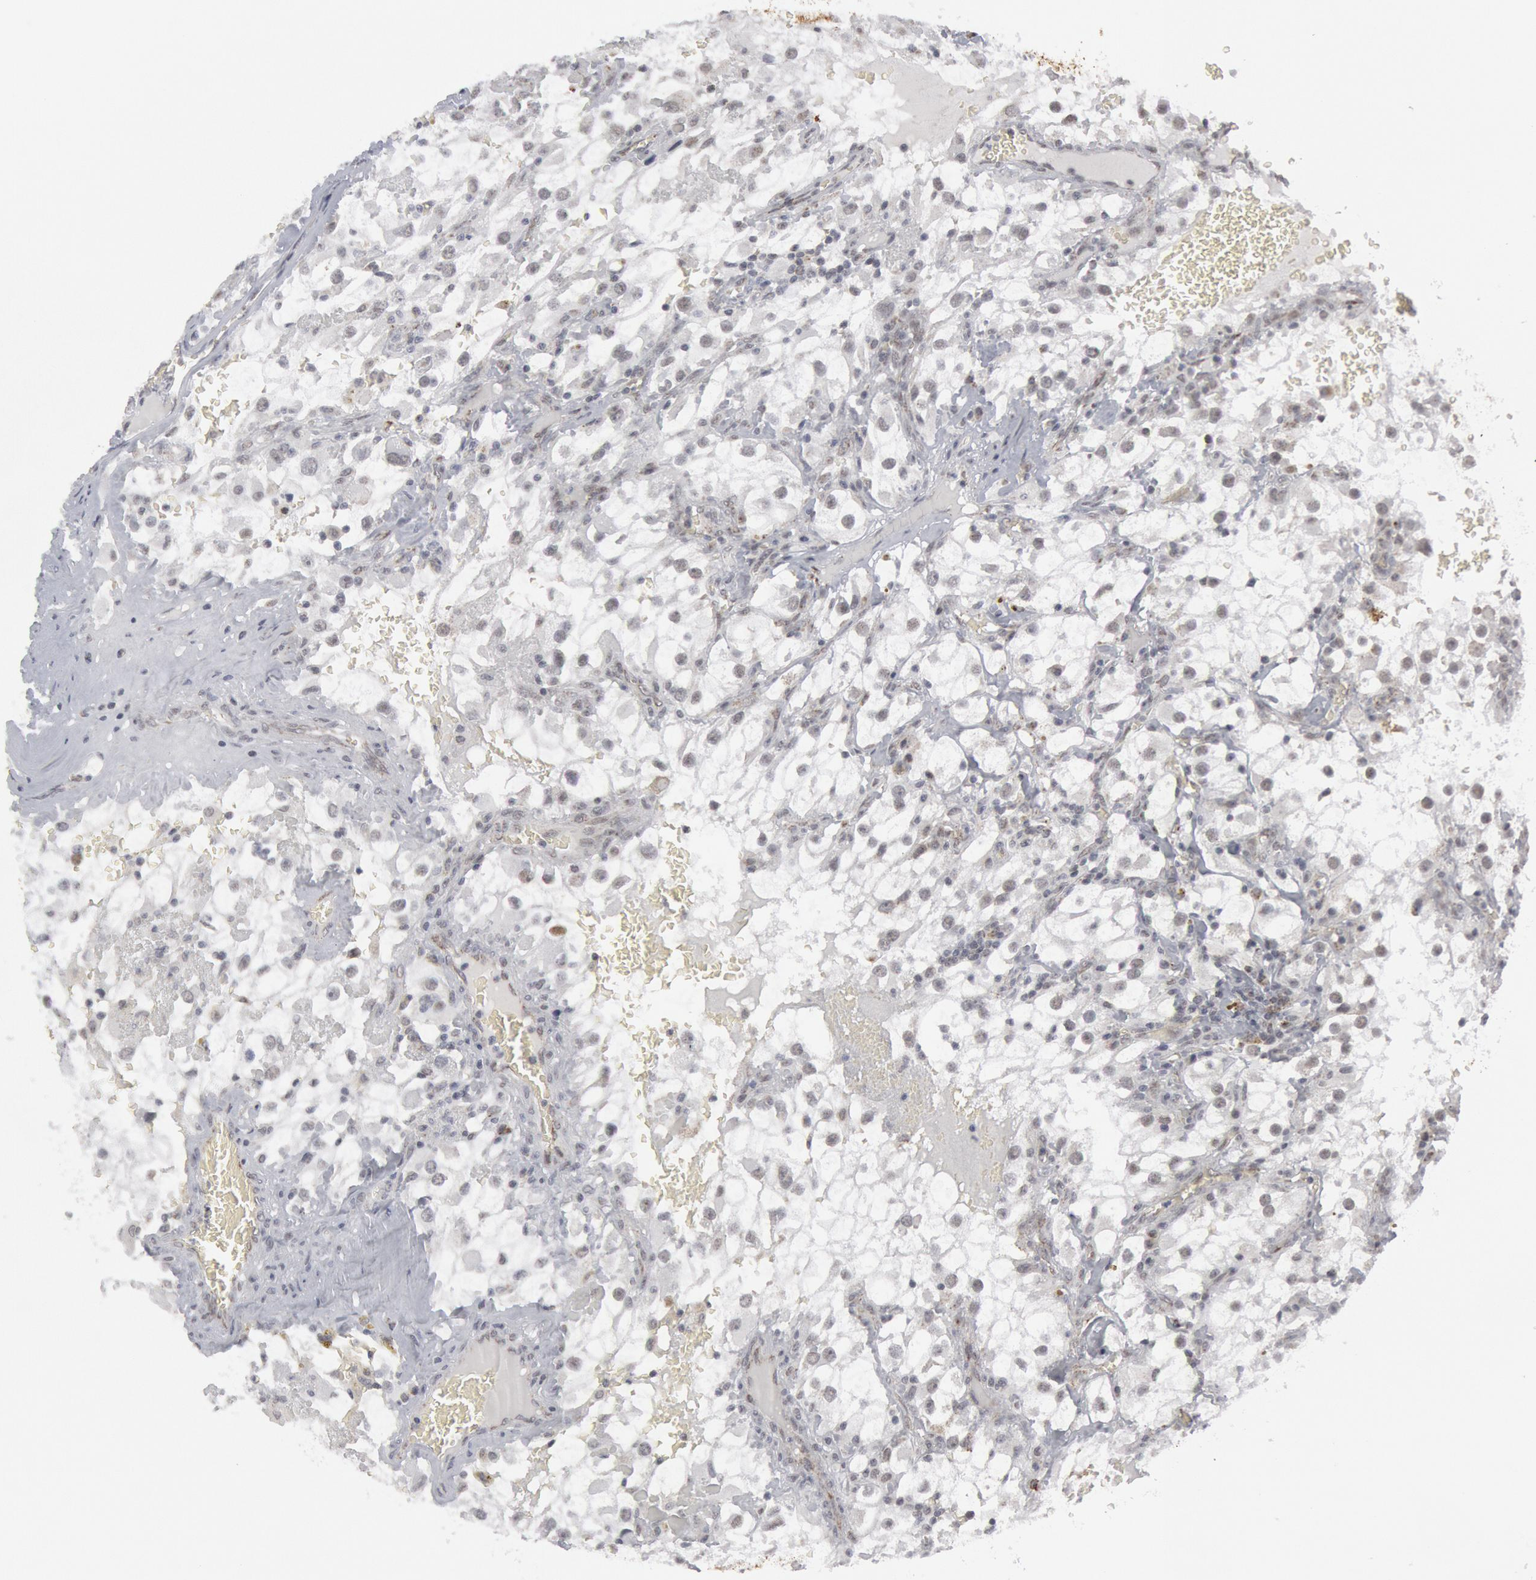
{"staining": {"intensity": "negative", "quantity": "none", "location": "none"}, "tissue": "renal cancer", "cell_type": "Tumor cells", "image_type": "cancer", "snomed": [{"axis": "morphology", "description": "Adenocarcinoma, NOS"}, {"axis": "topography", "description": "Kidney"}], "caption": "Adenocarcinoma (renal) stained for a protein using immunohistochemistry (IHC) exhibits no expression tumor cells.", "gene": "CASP9", "patient": {"sex": "female", "age": 52}}